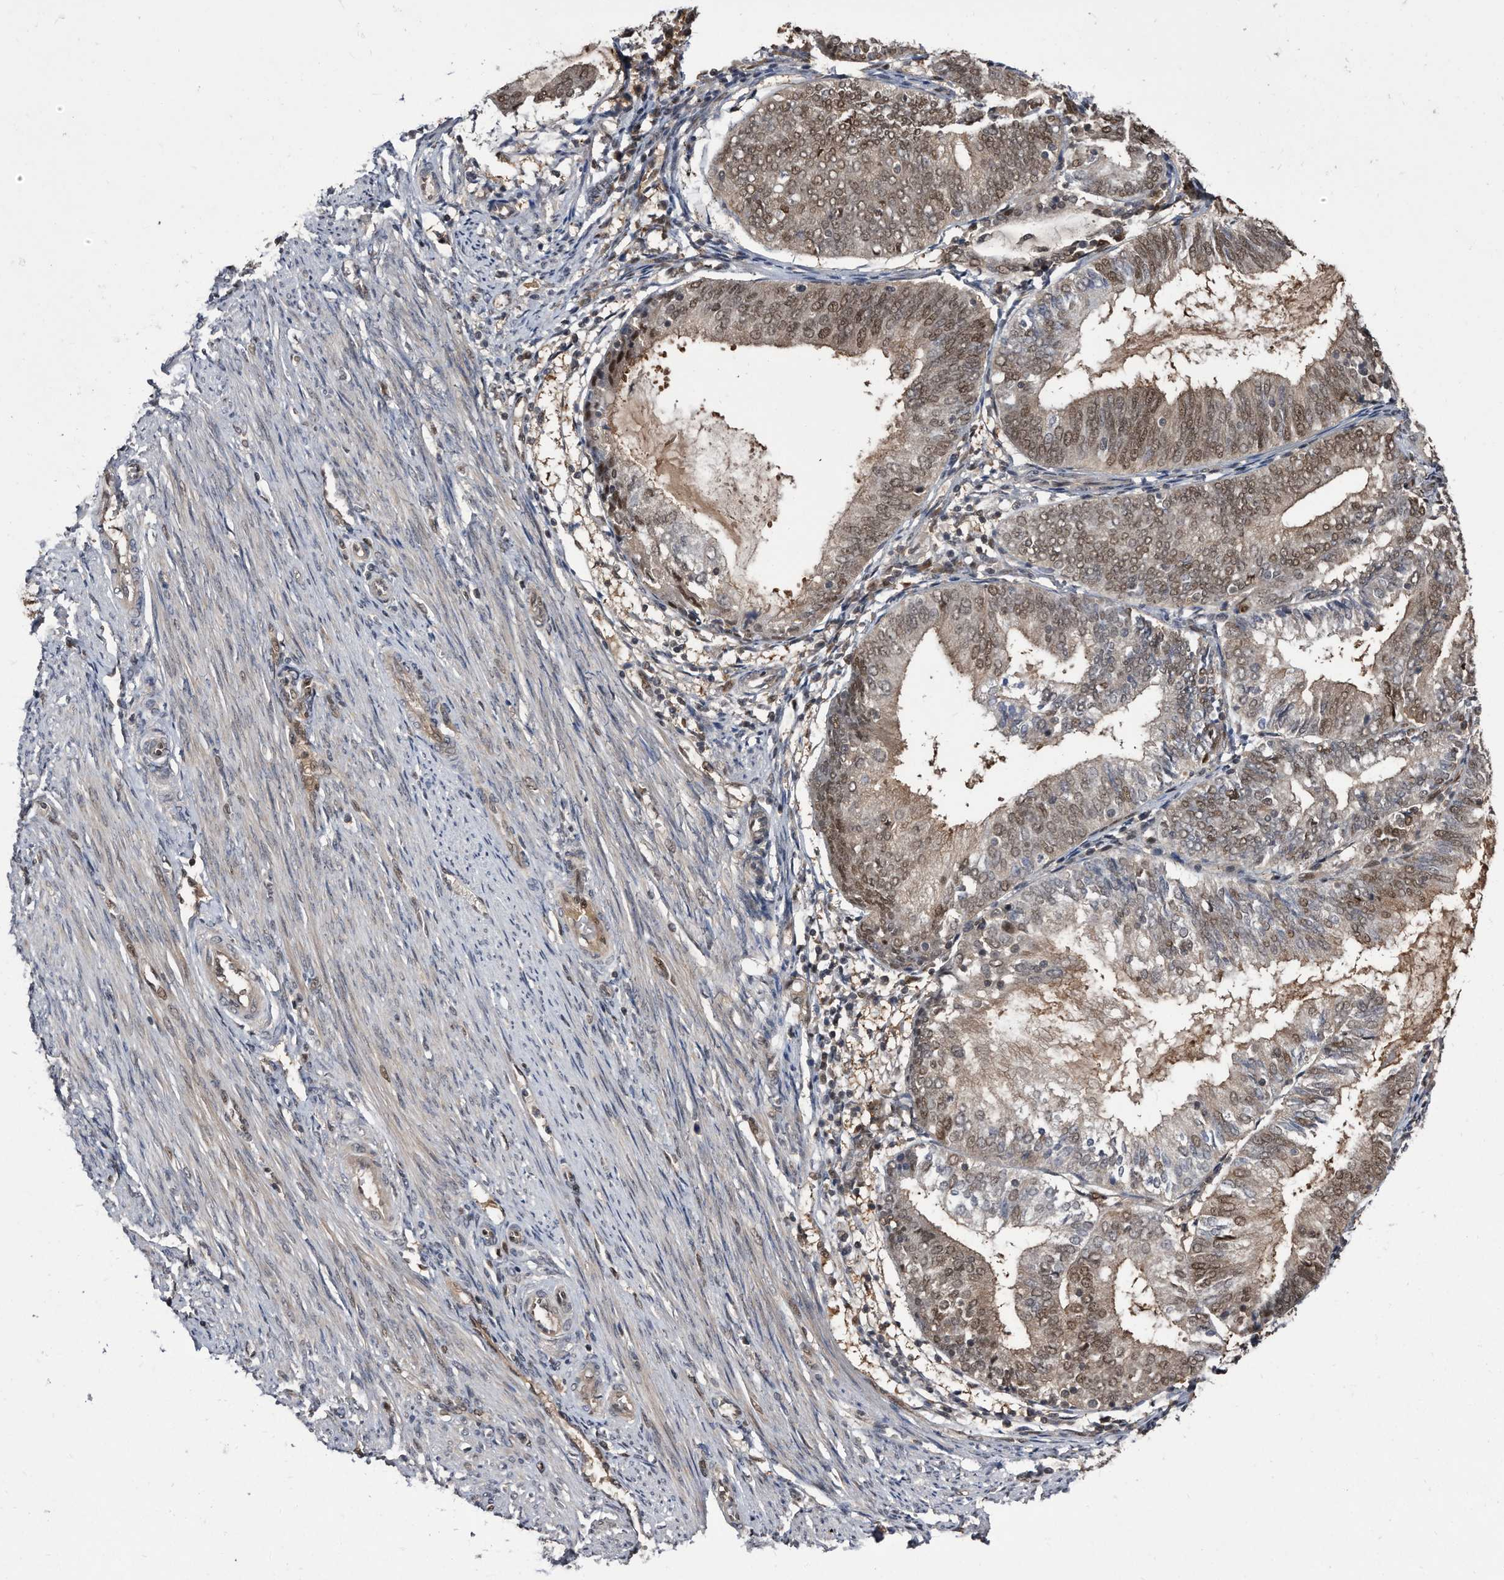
{"staining": {"intensity": "moderate", "quantity": "25%-75%", "location": "nuclear"}, "tissue": "endometrial cancer", "cell_type": "Tumor cells", "image_type": "cancer", "snomed": [{"axis": "morphology", "description": "Adenocarcinoma, NOS"}, {"axis": "topography", "description": "Endometrium"}], "caption": "Immunohistochemical staining of human endometrial cancer displays medium levels of moderate nuclear protein expression in approximately 25%-75% of tumor cells. (DAB (3,3'-diaminobenzidine) IHC with brightfield microscopy, high magnification).", "gene": "RAD23B", "patient": {"sex": "female", "age": 81}}